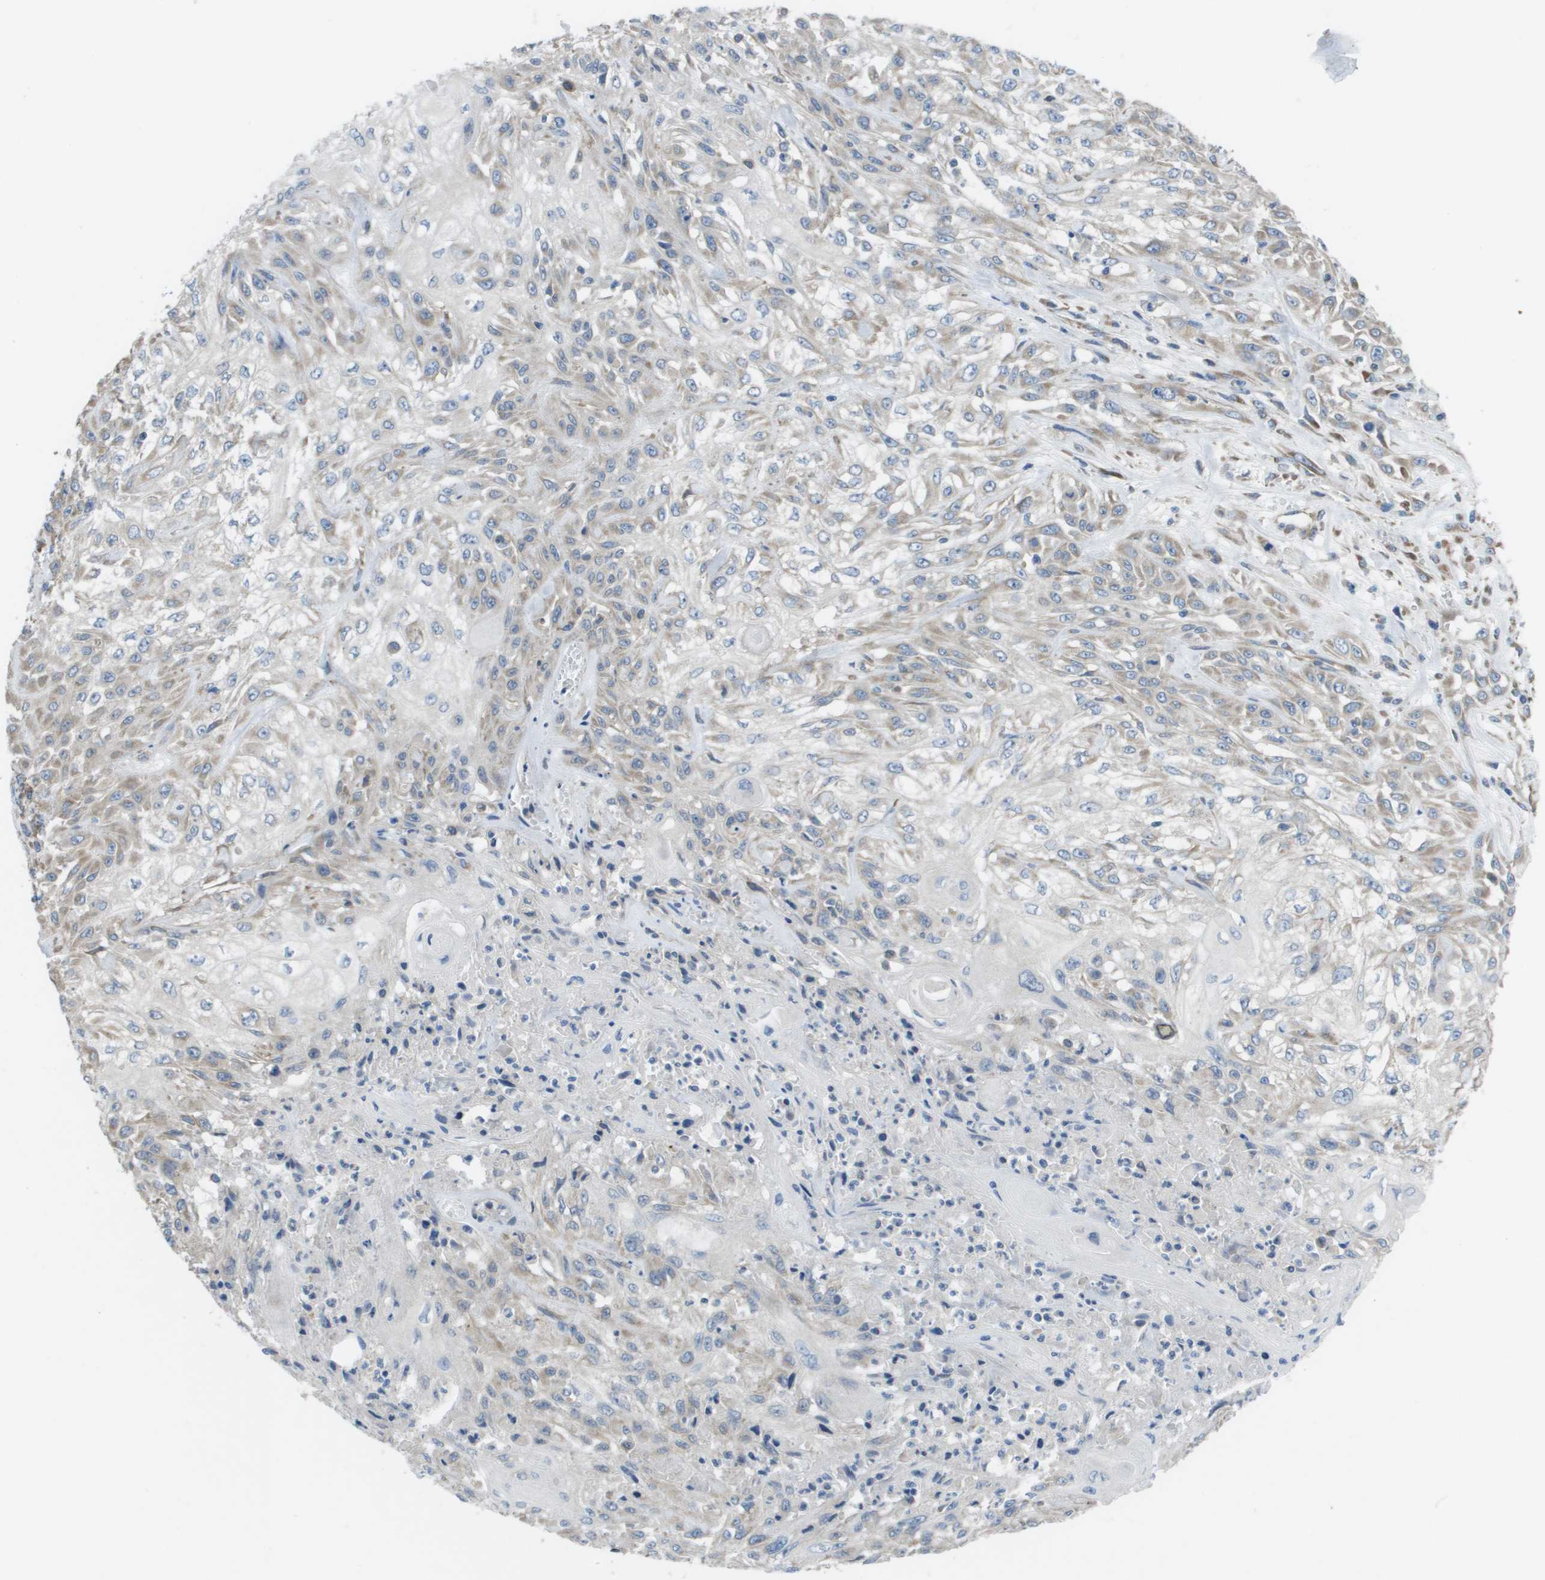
{"staining": {"intensity": "weak", "quantity": "25%-75%", "location": "cytoplasmic/membranous"}, "tissue": "skin cancer", "cell_type": "Tumor cells", "image_type": "cancer", "snomed": [{"axis": "morphology", "description": "Squamous cell carcinoma, NOS"}, {"axis": "morphology", "description": "Squamous cell carcinoma, metastatic, NOS"}, {"axis": "topography", "description": "Skin"}, {"axis": "topography", "description": "Lymph node"}], "caption": "Skin cancer (metastatic squamous cell carcinoma) stained for a protein exhibits weak cytoplasmic/membranous positivity in tumor cells. Immunohistochemistry (ihc) stains the protein in brown and the nuclei are stained blue.", "gene": "CLCN2", "patient": {"sex": "male", "age": 75}}